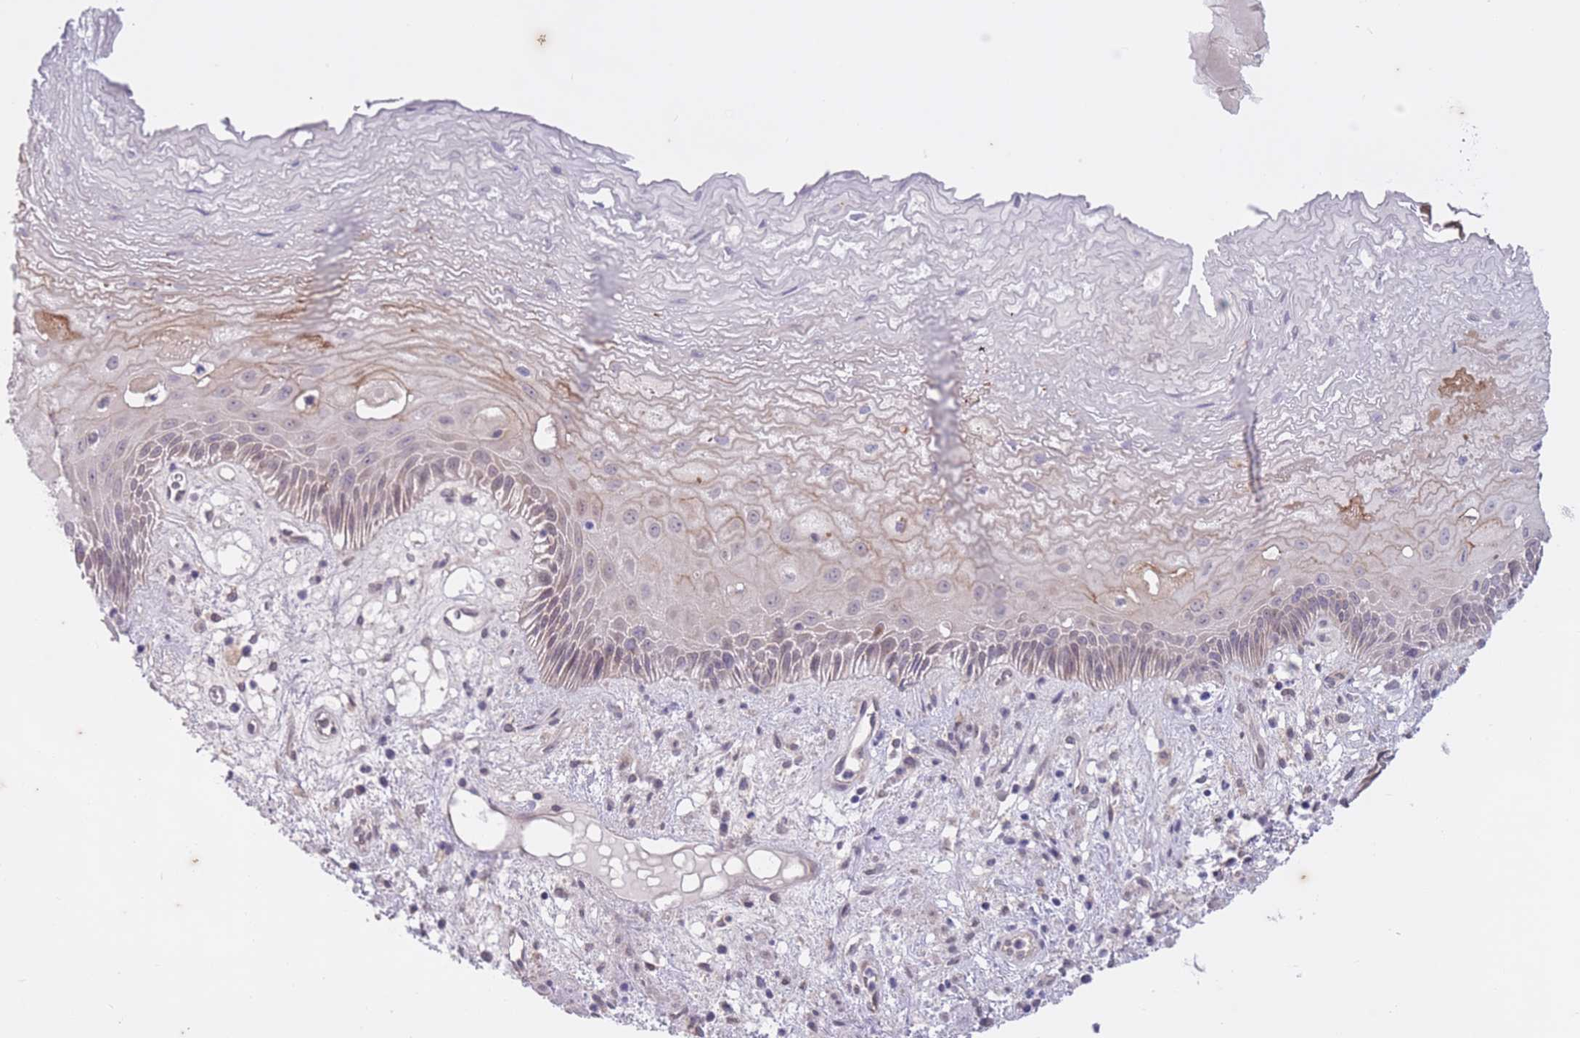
{"staining": {"intensity": "moderate", "quantity": "<25%", "location": "cytoplasmic/membranous"}, "tissue": "esophagus", "cell_type": "Squamous epithelial cells", "image_type": "normal", "snomed": [{"axis": "morphology", "description": "Normal tissue, NOS"}, {"axis": "topography", "description": "Esophagus"}], "caption": "Protein staining of normal esophagus displays moderate cytoplasmic/membranous expression in about <25% of squamous epithelial cells. The protein is stained brown, and the nuclei are stained in blue (DAB (3,3'-diaminobenzidine) IHC with brightfield microscopy, high magnification).", "gene": "ARPIN", "patient": {"sex": "male", "age": 60}}